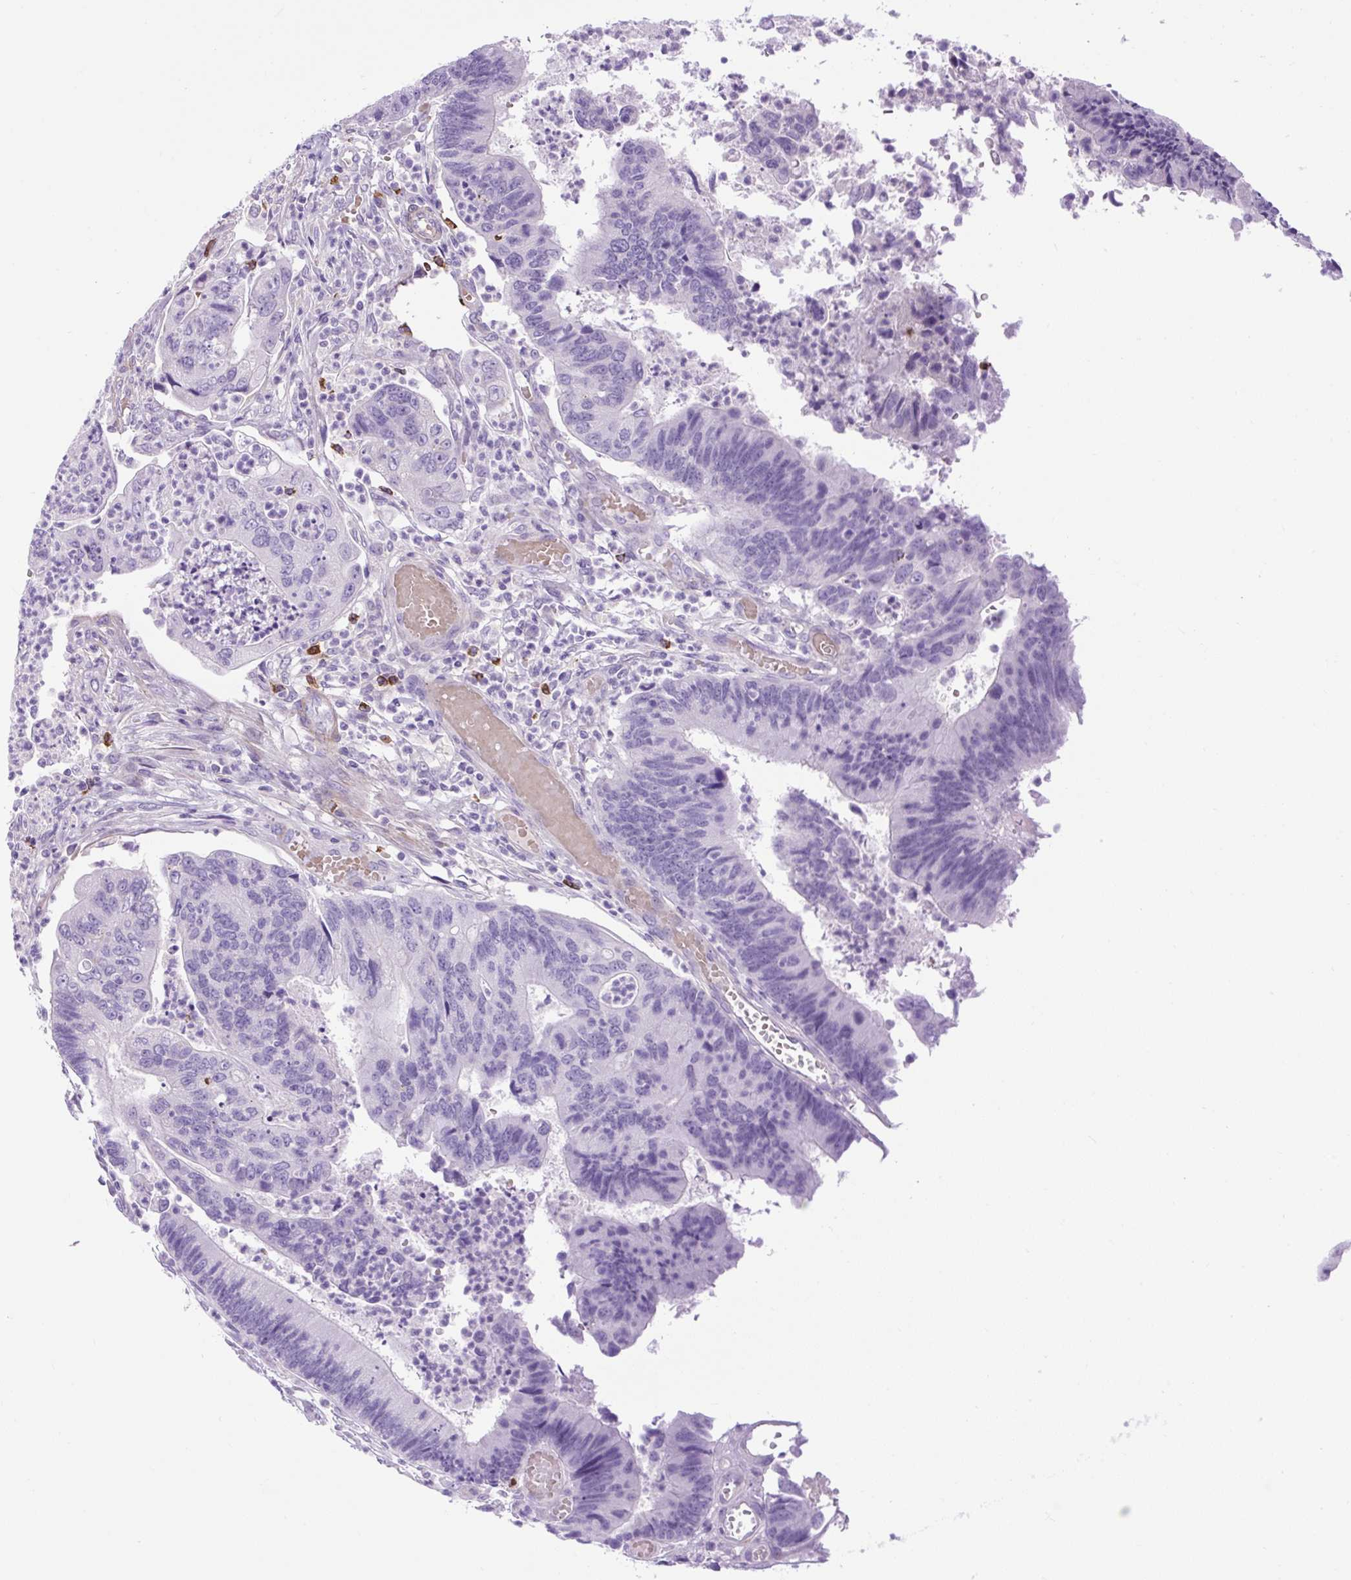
{"staining": {"intensity": "negative", "quantity": "none", "location": "none"}, "tissue": "colorectal cancer", "cell_type": "Tumor cells", "image_type": "cancer", "snomed": [{"axis": "morphology", "description": "Adenocarcinoma, NOS"}, {"axis": "topography", "description": "Colon"}], "caption": "Immunohistochemical staining of human adenocarcinoma (colorectal) demonstrates no significant positivity in tumor cells.", "gene": "VWA7", "patient": {"sex": "female", "age": 67}}